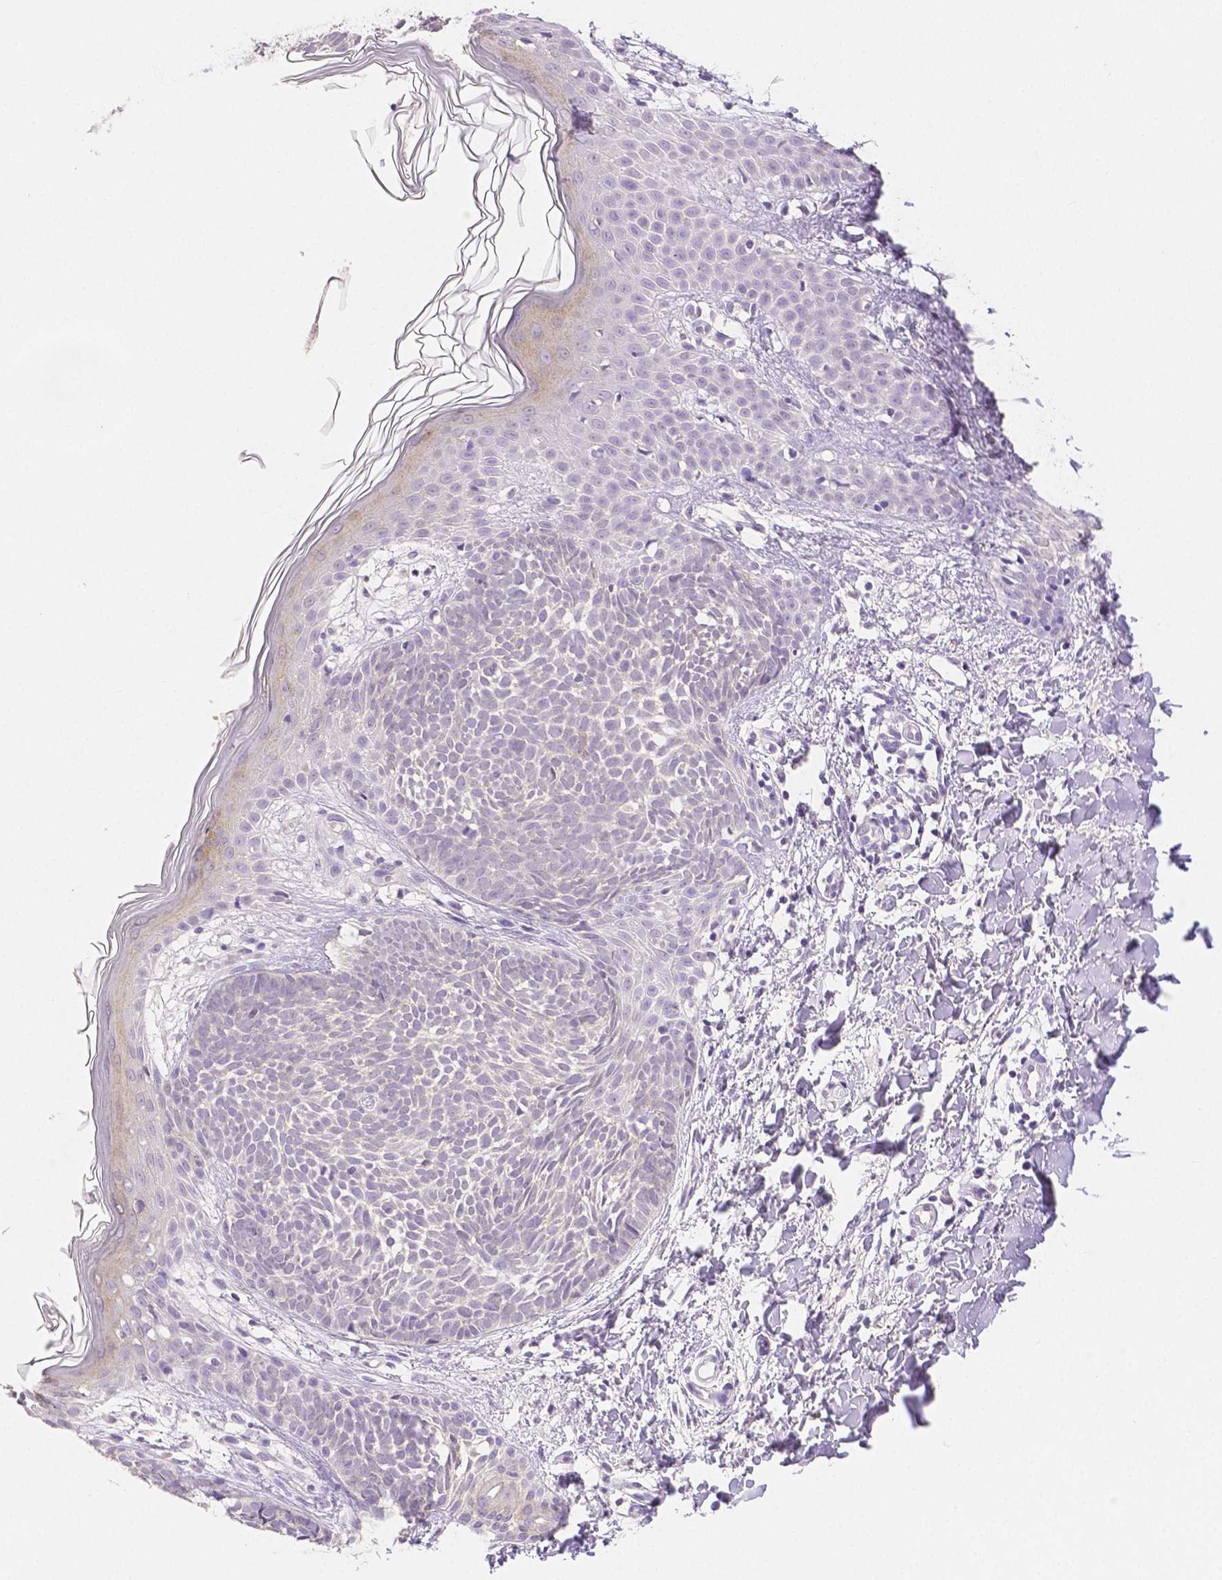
{"staining": {"intensity": "negative", "quantity": "none", "location": "none"}, "tissue": "skin cancer", "cell_type": "Tumor cells", "image_type": "cancer", "snomed": [{"axis": "morphology", "description": "Basal cell carcinoma"}, {"axis": "topography", "description": "Skin"}], "caption": "A photomicrograph of basal cell carcinoma (skin) stained for a protein displays no brown staining in tumor cells. (DAB IHC with hematoxylin counter stain).", "gene": "OCLN", "patient": {"sex": "female", "age": 51}}